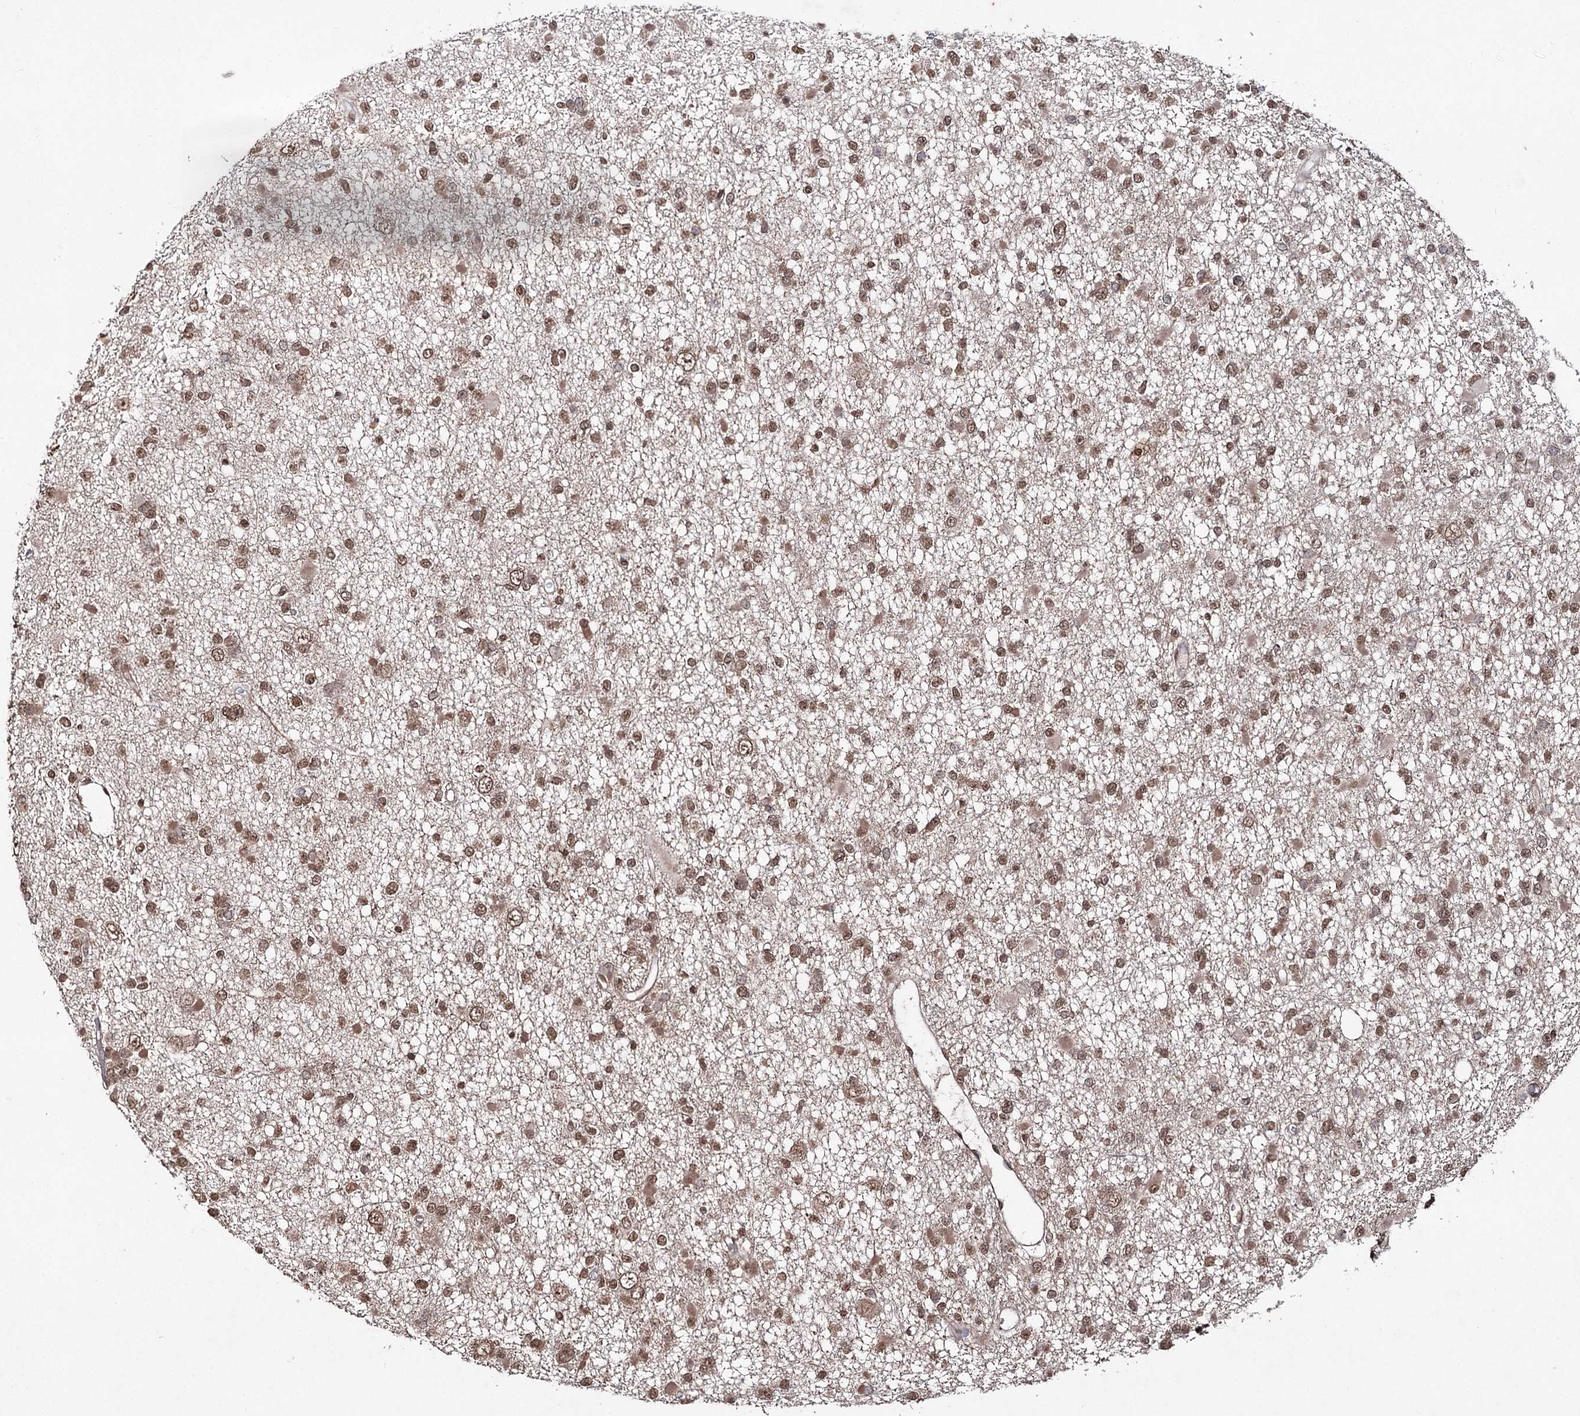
{"staining": {"intensity": "moderate", "quantity": ">75%", "location": "nuclear"}, "tissue": "glioma", "cell_type": "Tumor cells", "image_type": "cancer", "snomed": [{"axis": "morphology", "description": "Glioma, malignant, Low grade"}, {"axis": "topography", "description": "Brain"}], "caption": "The immunohistochemical stain shows moderate nuclear staining in tumor cells of malignant low-grade glioma tissue. (Brightfield microscopy of DAB IHC at high magnification).", "gene": "ATG14", "patient": {"sex": "female", "age": 22}}